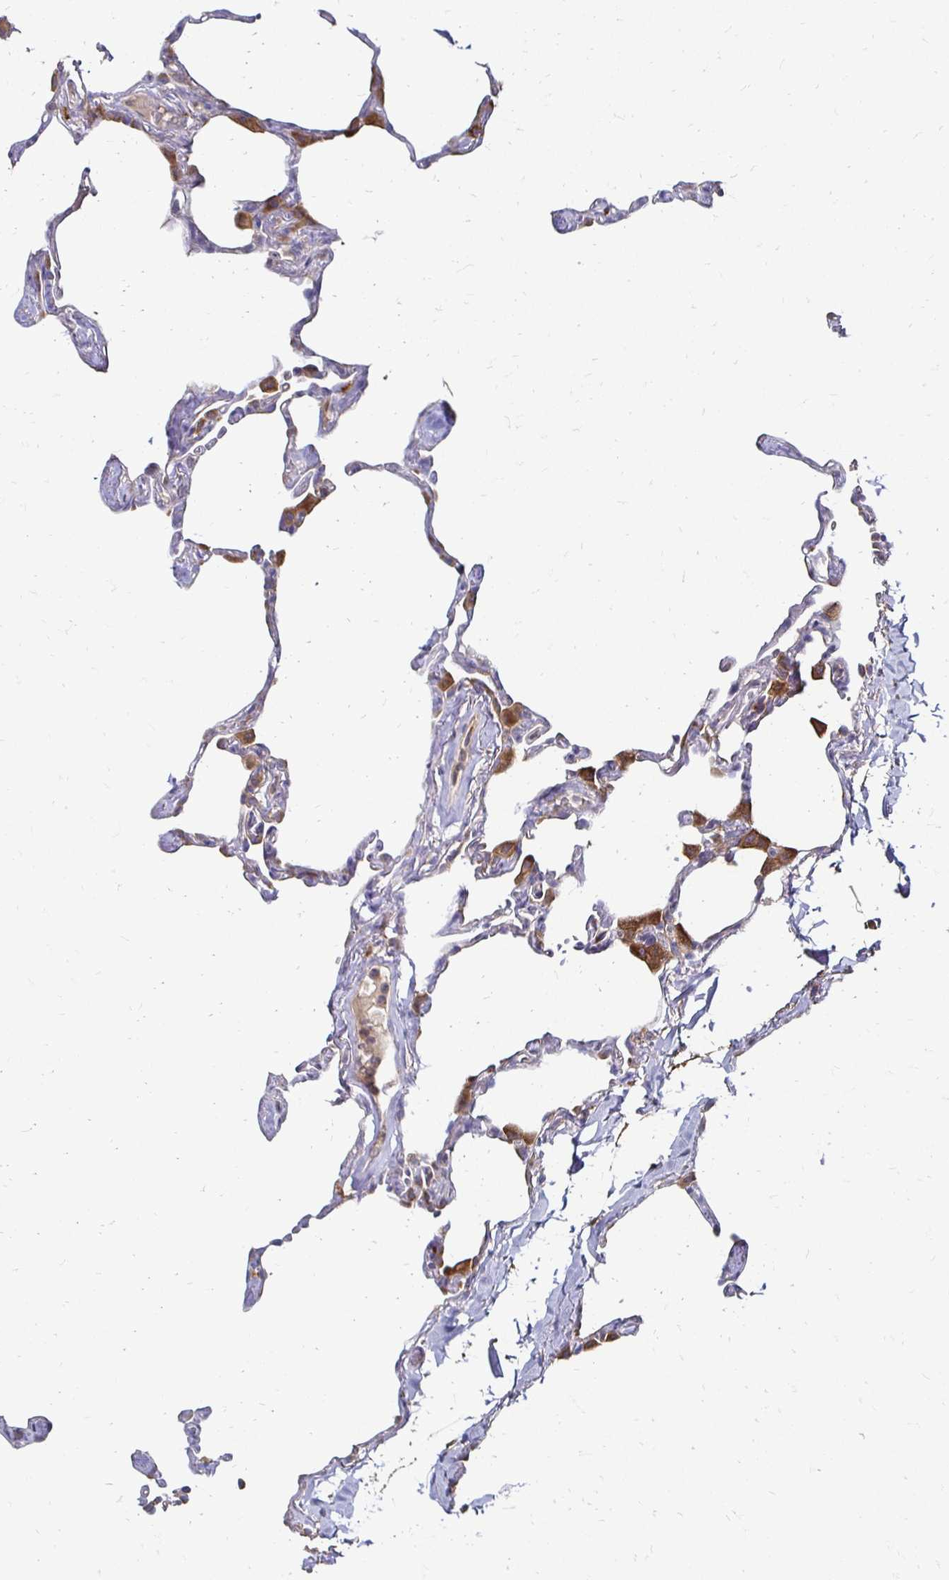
{"staining": {"intensity": "negative", "quantity": "none", "location": "none"}, "tissue": "lung", "cell_type": "Alveolar cells", "image_type": "normal", "snomed": [{"axis": "morphology", "description": "Normal tissue, NOS"}, {"axis": "topography", "description": "Lung"}], "caption": "This is a histopathology image of IHC staining of benign lung, which shows no staining in alveolar cells.", "gene": "NCSTN", "patient": {"sex": "male", "age": 65}}